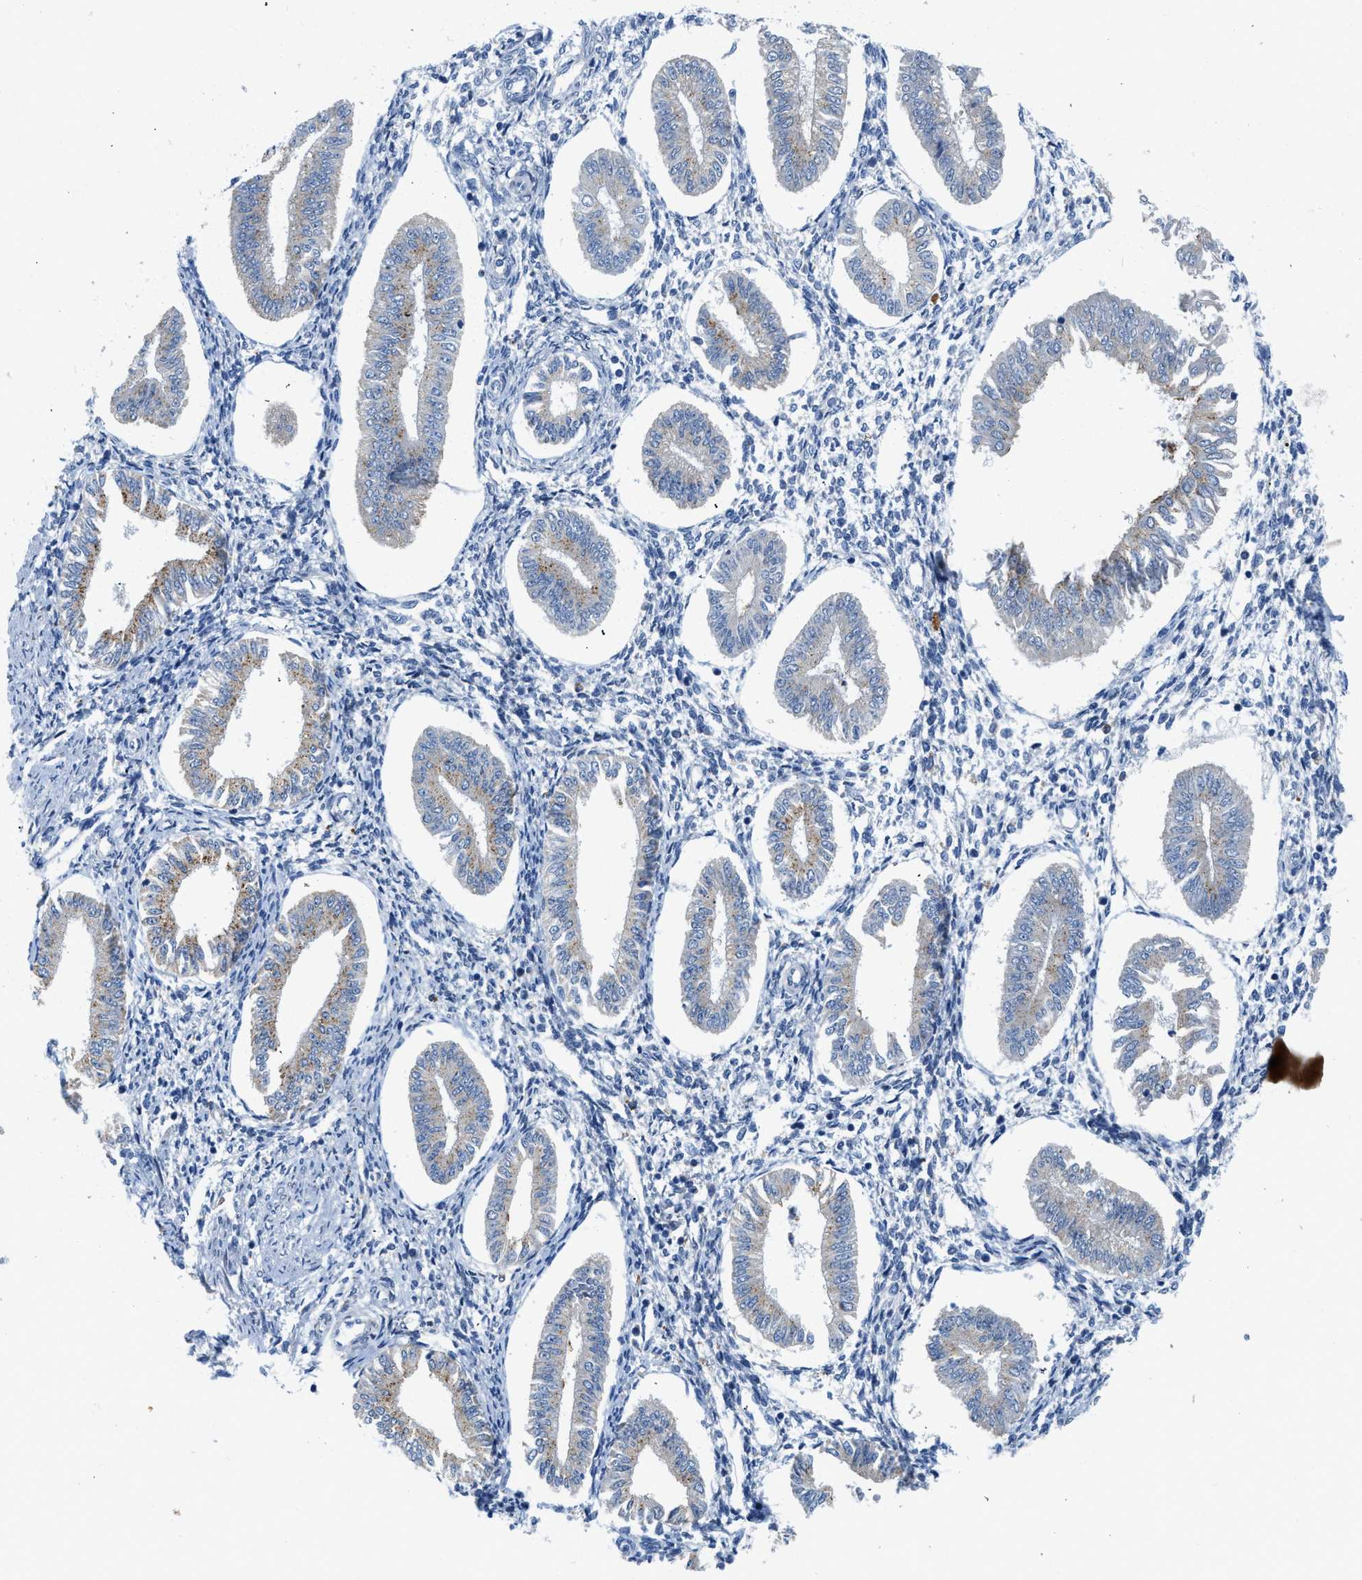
{"staining": {"intensity": "negative", "quantity": "none", "location": "none"}, "tissue": "endometrium", "cell_type": "Cells in endometrial stroma", "image_type": "normal", "snomed": [{"axis": "morphology", "description": "Normal tissue, NOS"}, {"axis": "topography", "description": "Endometrium"}], "caption": "DAB immunohistochemical staining of unremarkable human endometrium demonstrates no significant staining in cells in endometrial stroma.", "gene": "TMEM248", "patient": {"sex": "female", "age": 50}}